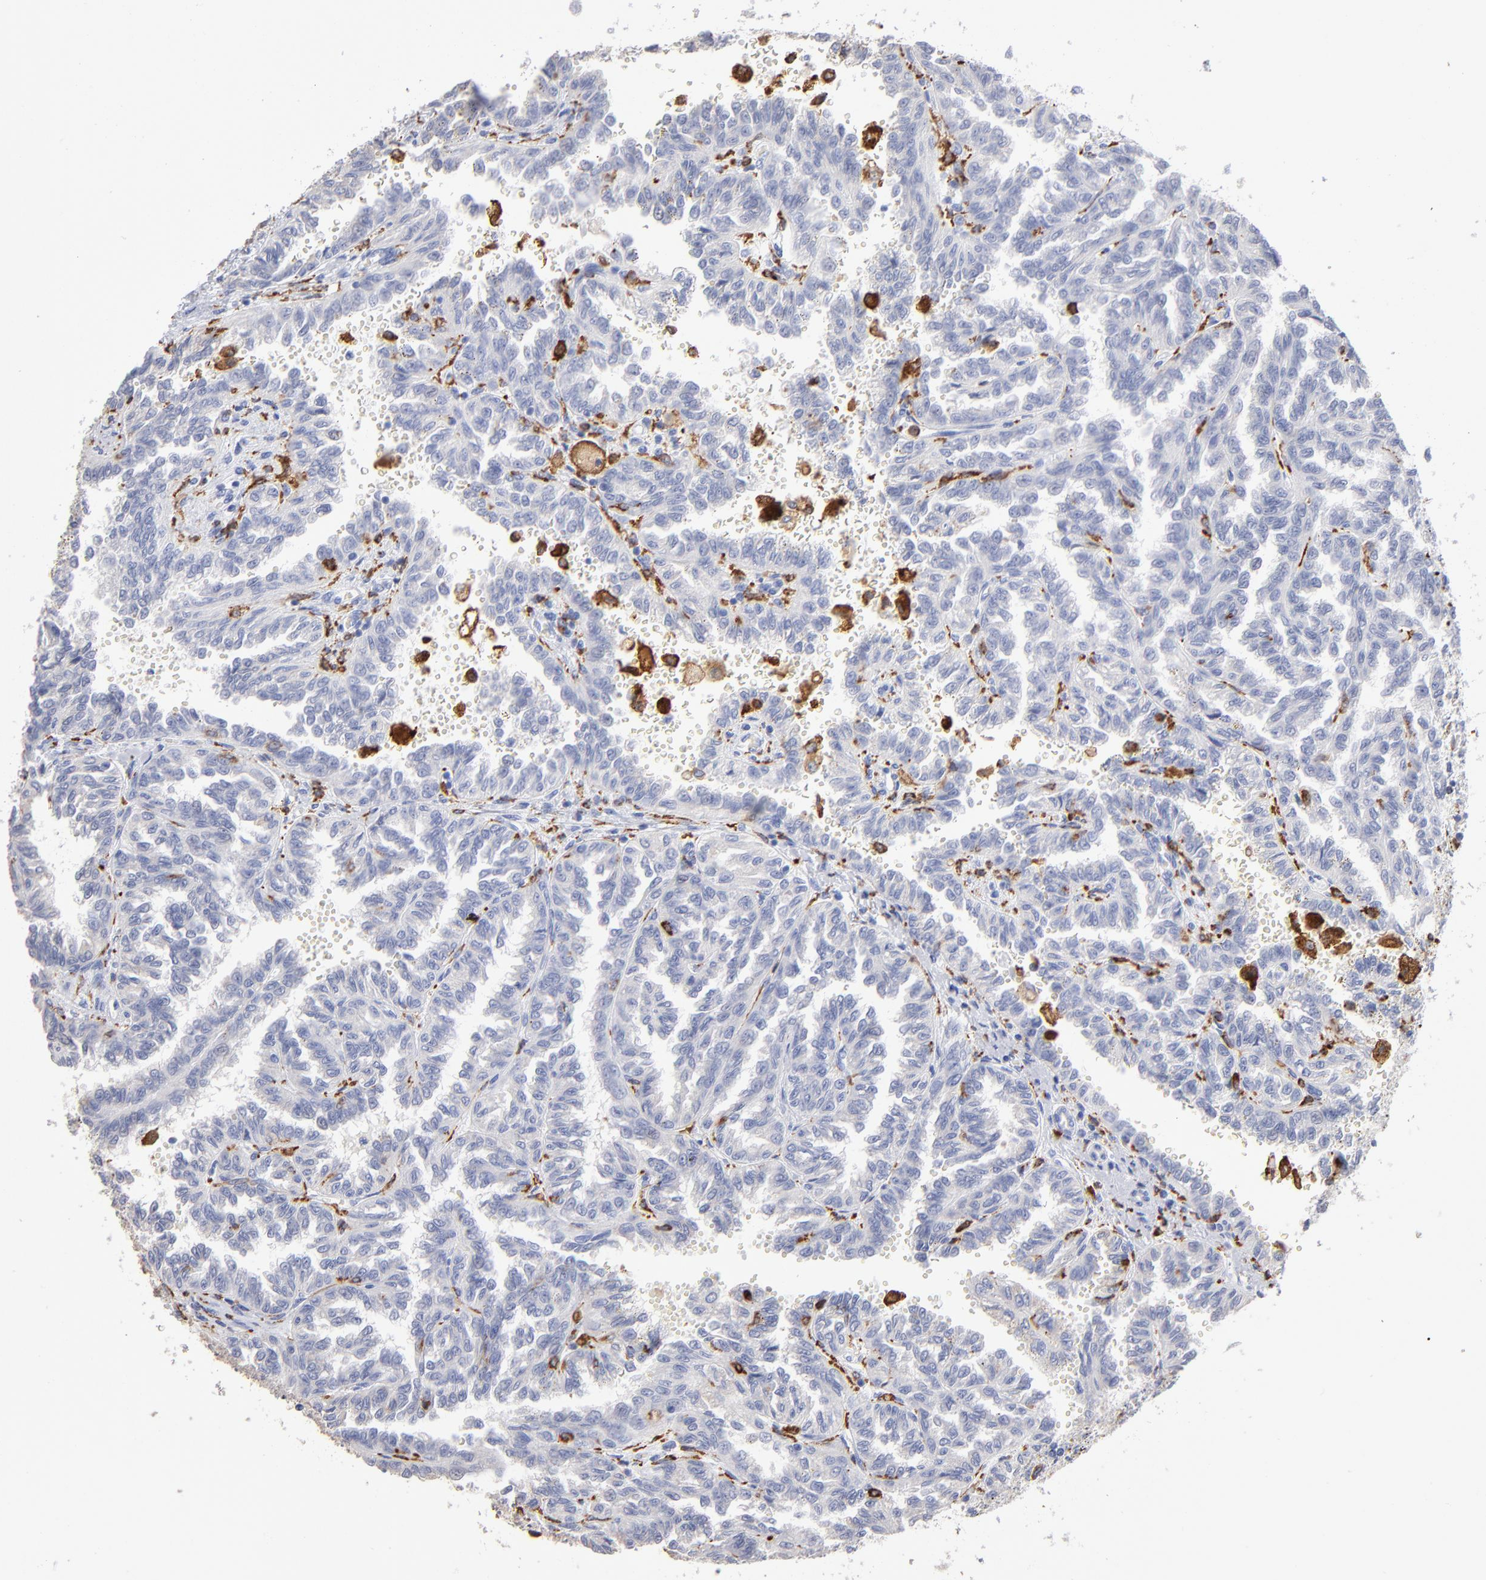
{"staining": {"intensity": "negative", "quantity": "none", "location": "none"}, "tissue": "renal cancer", "cell_type": "Tumor cells", "image_type": "cancer", "snomed": [{"axis": "morphology", "description": "Inflammation, NOS"}, {"axis": "morphology", "description": "Adenocarcinoma, NOS"}, {"axis": "topography", "description": "Kidney"}], "caption": "A photomicrograph of renal cancer stained for a protein displays no brown staining in tumor cells. (Stains: DAB (3,3'-diaminobenzidine) IHC with hematoxylin counter stain, Microscopy: brightfield microscopy at high magnification).", "gene": "CD180", "patient": {"sex": "male", "age": 68}}